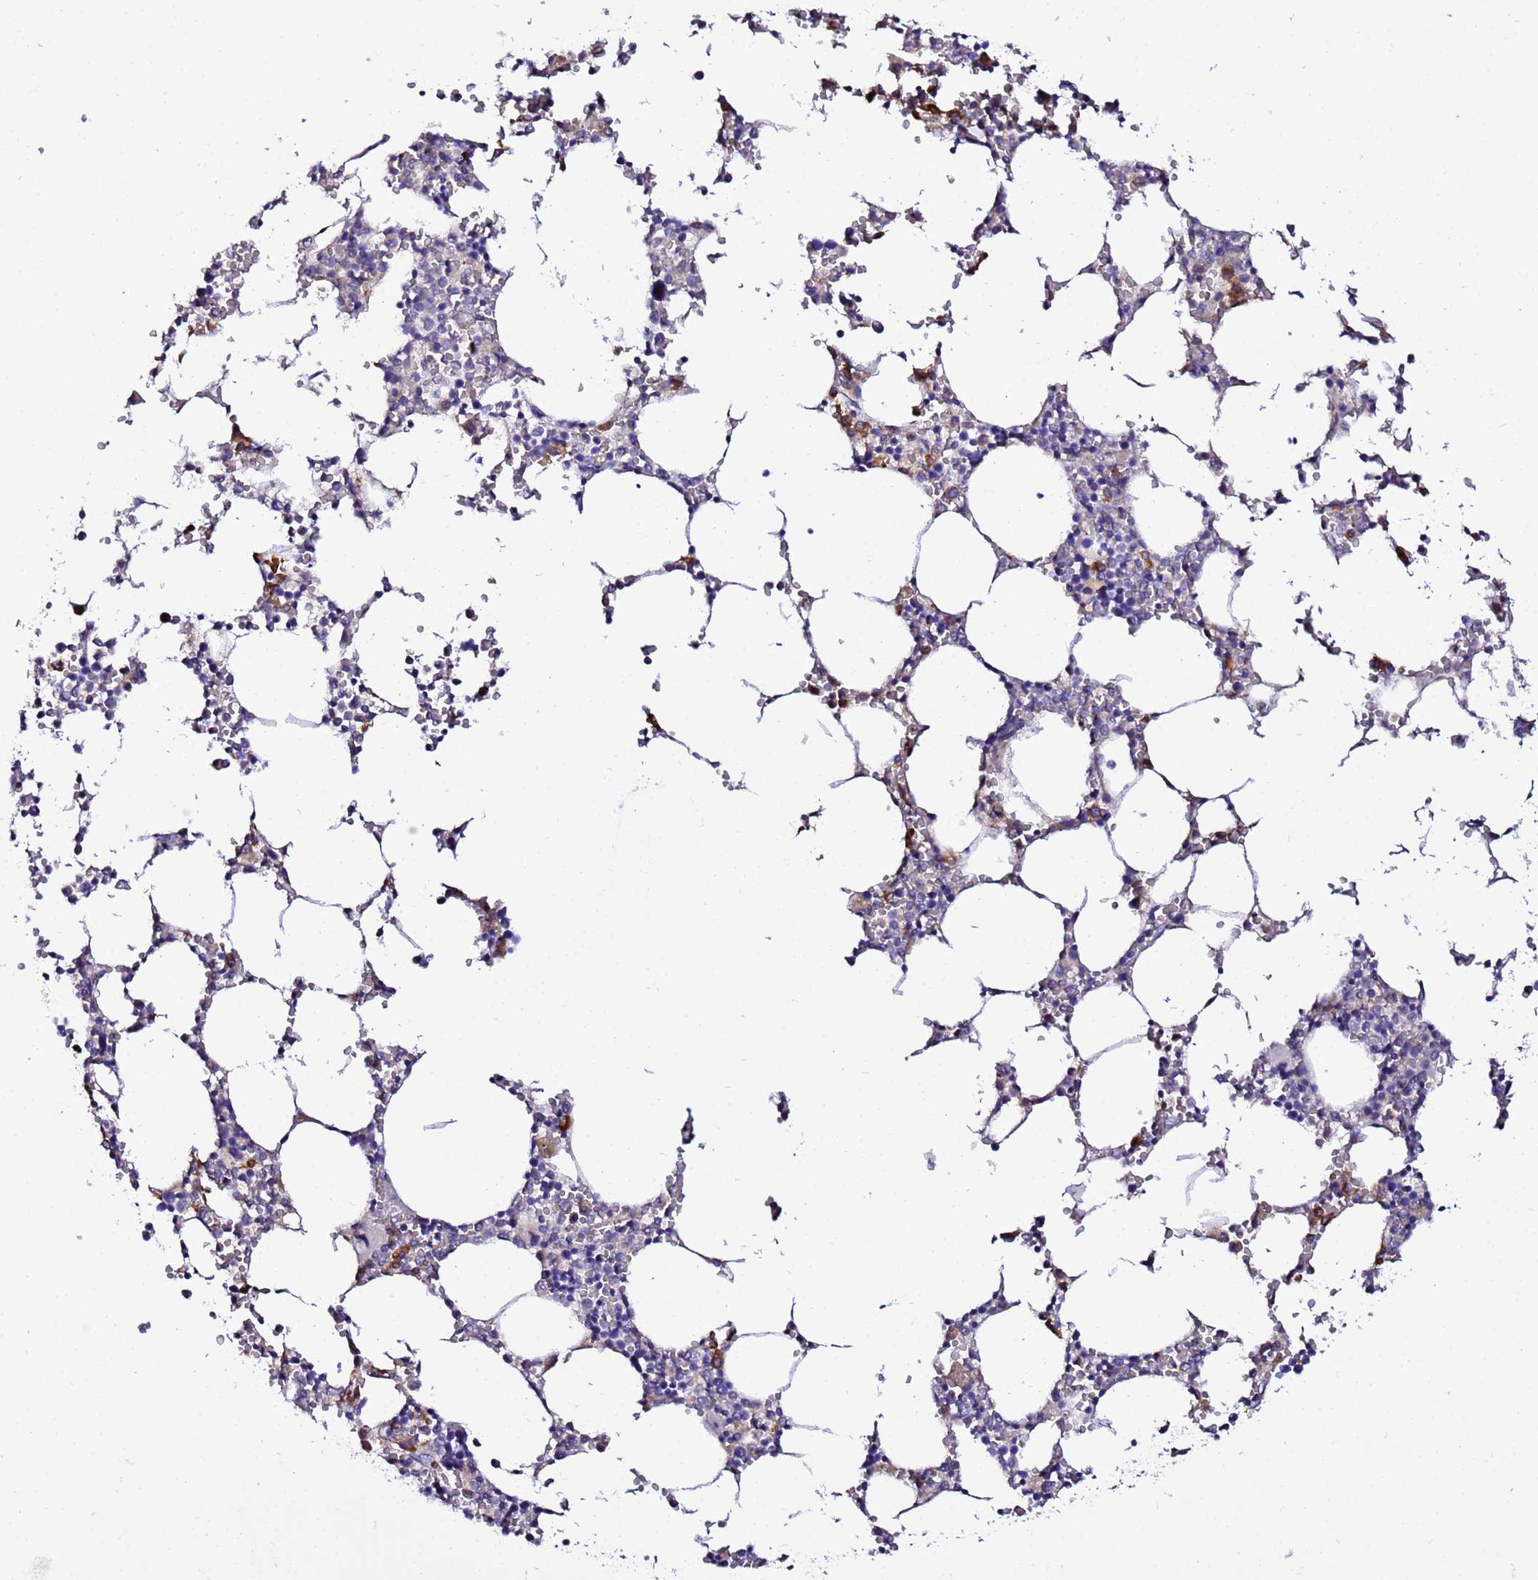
{"staining": {"intensity": "strong", "quantity": "<25%", "location": "cytoplasmic/membranous"}, "tissue": "bone marrow", "cell_type": "Hematopoietic cells", "image_type": "normal", "snomed": [{"axis": "morphology", "description": "Normal tissue, NOS"}, {"axis": "topography", "description": "Bone marrow"}], "caption": "Brown immunohistochemical staining in normal bone marrow exhibits strong cytoplasmic/membranous positivity in approximately <25% of hematopoietic cells.", "gene": "JRKL", "patient": {"sex": "female", "age": 64}}